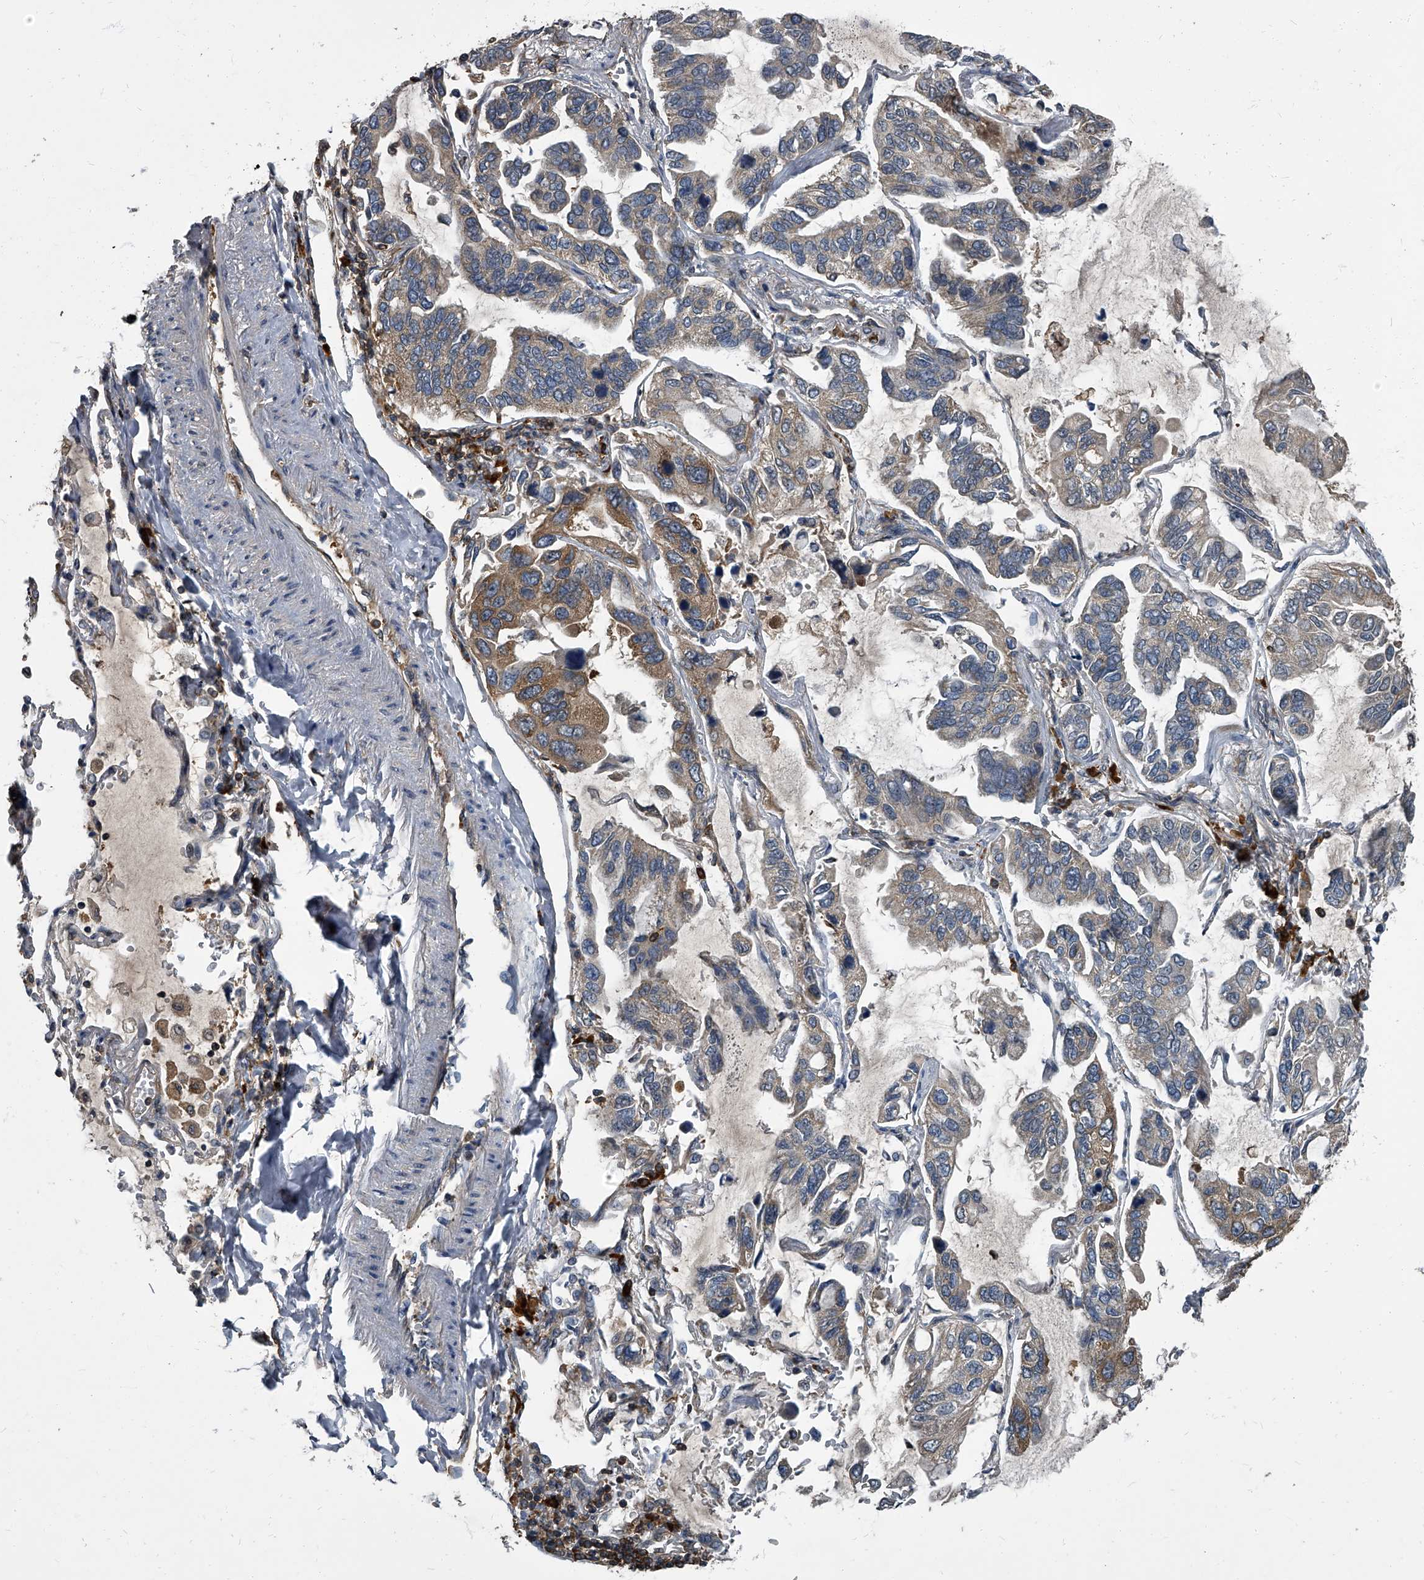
{"staining": {"intensity": "moderate", "quantity": "25%-75%", "location": "cytoplasmic/membranous"}, "tissue": "lung cancer", "cell_type": "Tumor cells", "image_type": "cancer", "snomed": [{"axis": "morphology", "description": "Adenocarcinoma, NOS"}, {"axis": "topography", "description": "Lung"}], "caption": "Human lung cancer stained for a protein (brown) shows moderate cytoplasmic/membranous positive positivity in approximately 25%-75% of tumor cells.", "gene": "CDV3", "patient": {"sex": "male", "age": 64}}